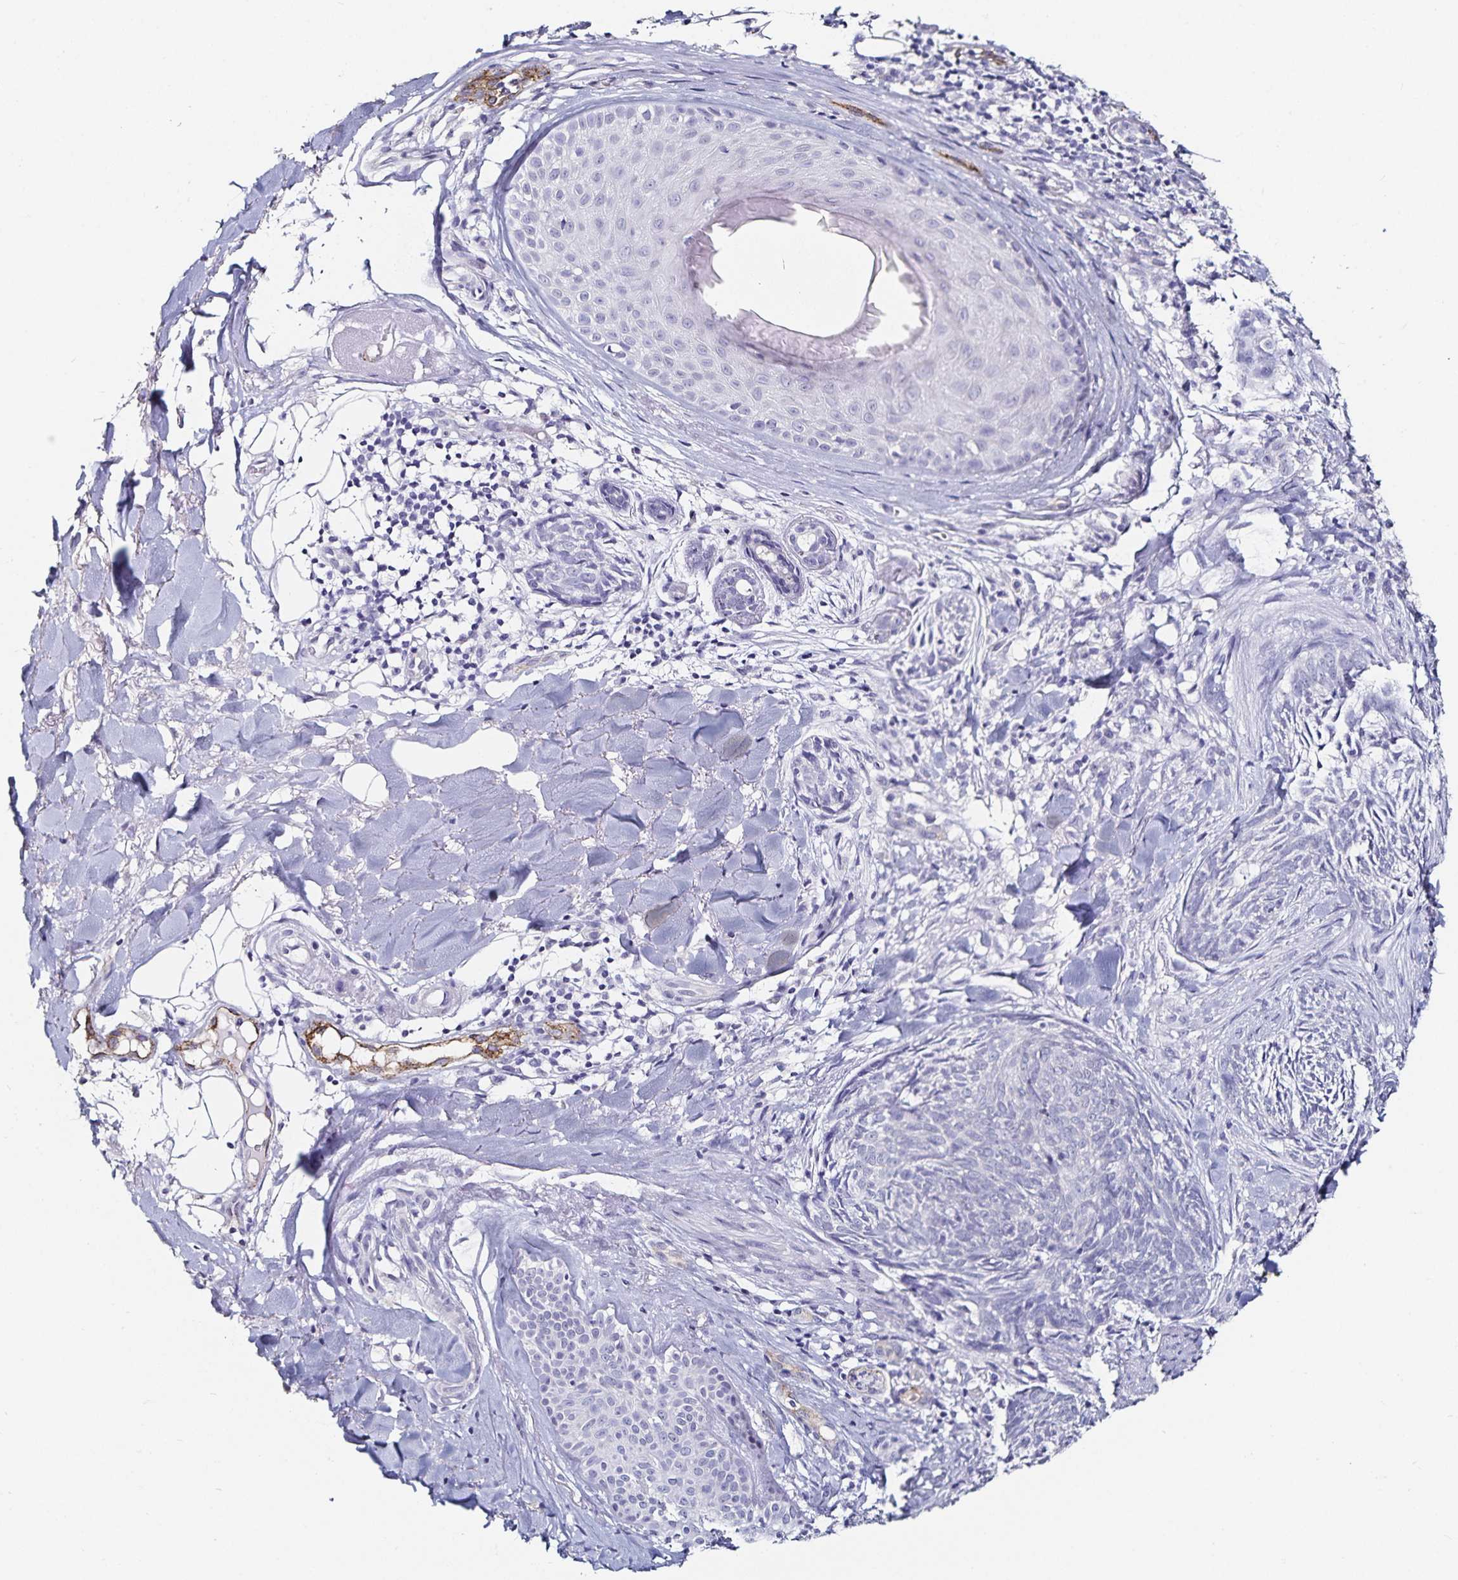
{"staining": {"intensity": "negative", "quantity": "none", "location": "none"}, "tissue": "skin cancer", "cell_type": "Tumor cells", "image_type": "cancer", "snomed": [{"axis": "morphology", "description": "Basal cell carcinoma"}, {"axis": "topography", "description": "Skin"}], "caption": "IHC micrograph of neoplastic tissue: human skin cancer (basal cell carcinoma) stained with DAB exhibits no significant protein staining in tumor cells. (Stains: DAB immunohistochemistry (IHC) with hematoxylin counter stain, Microscopy: brightfield microscopy at high magnification).", "gene": "TSPAN7", "patient": {"sex": "female", "age": 93}}